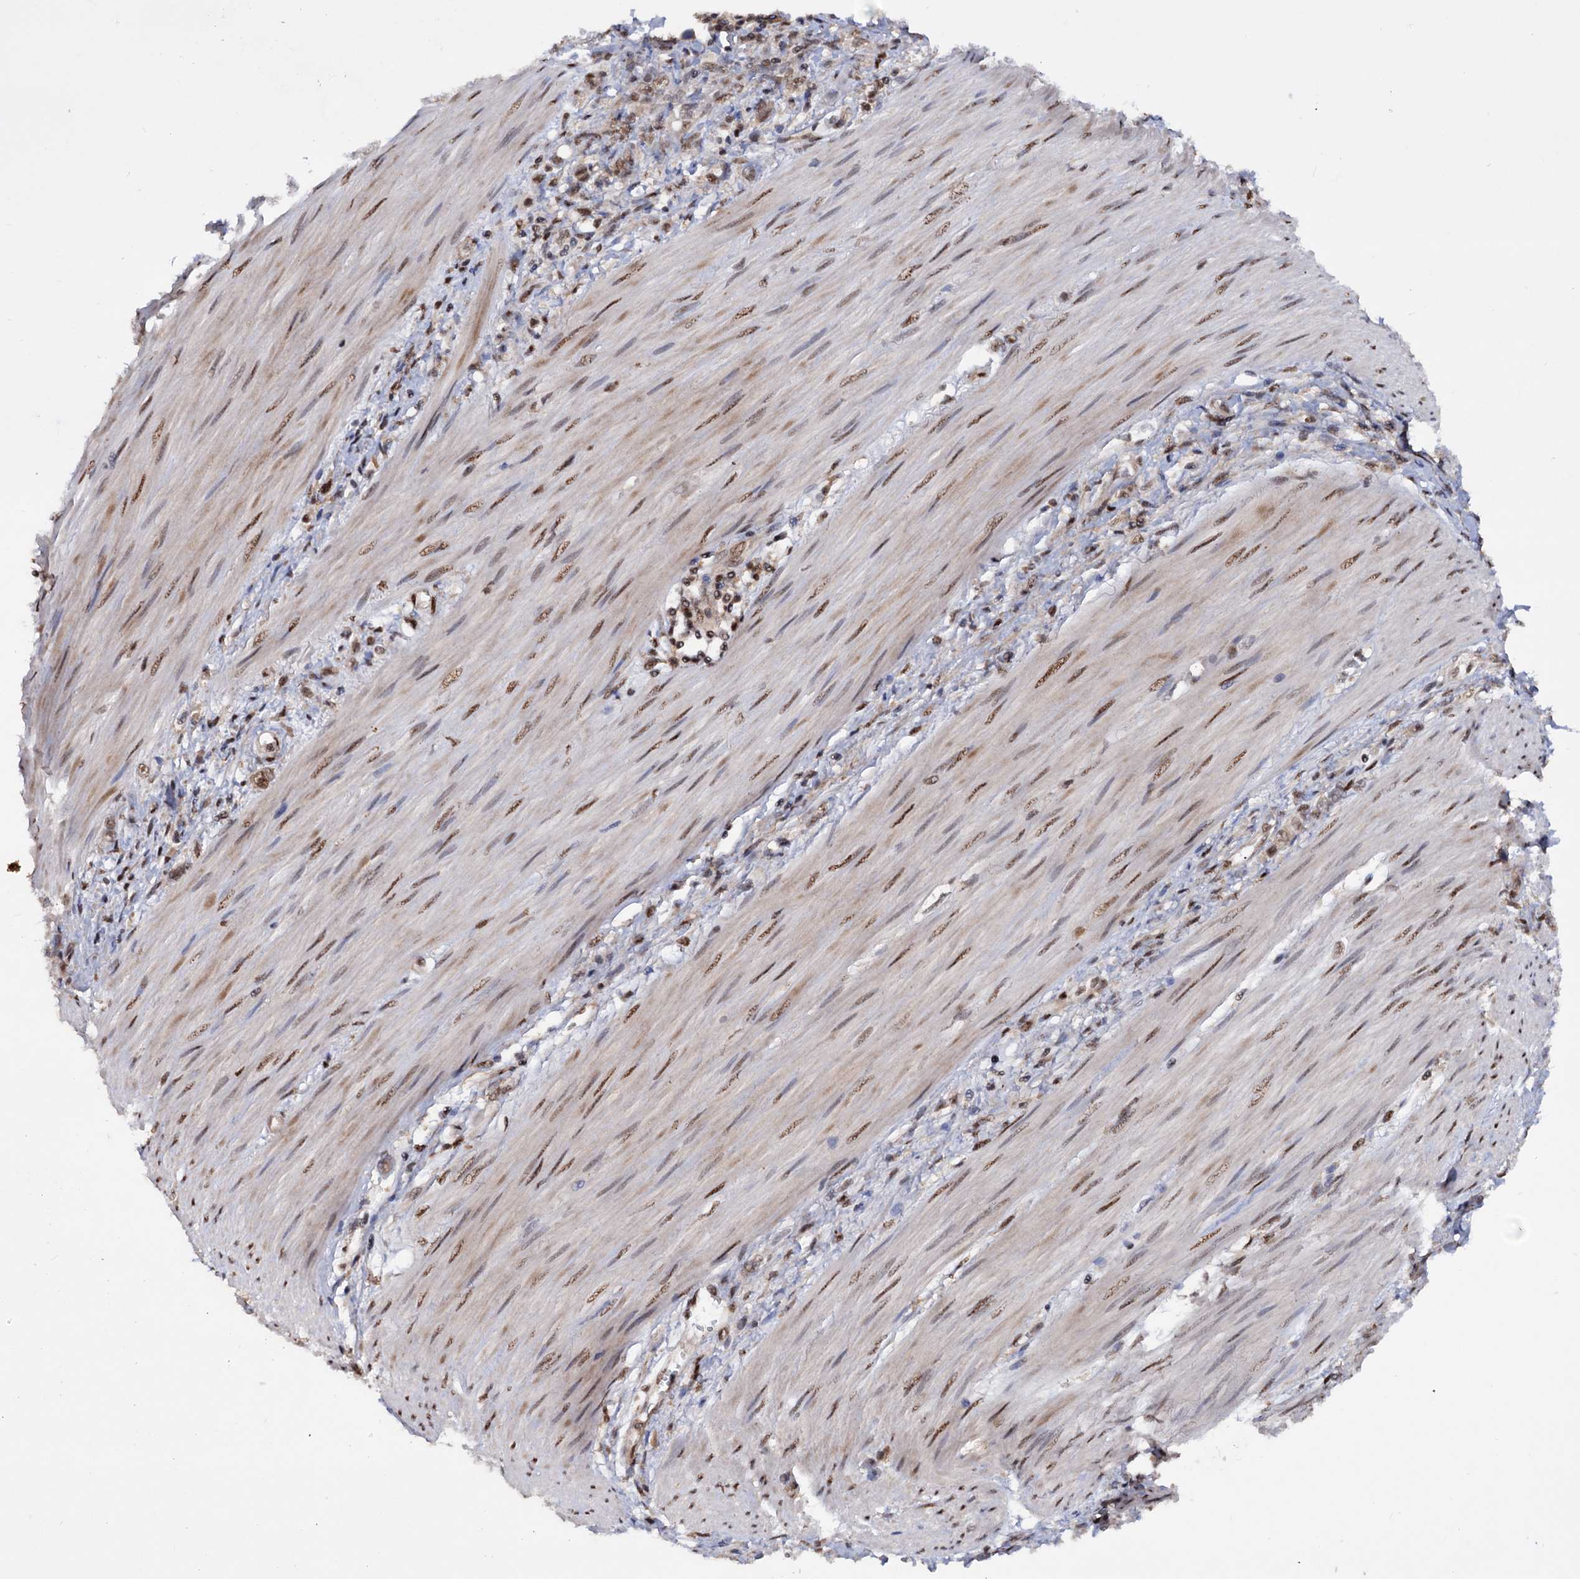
{"staining": {"intensity": "moderate", "quantity": "25%-75%", "location": "cytoplasmic/membranous,nuclear"}, "tissue": "stomach cancer", "cell_type": "Tumor cells", "image_type": "cancer", "snomed": [{"axis": "morphology", "description": "Adenocarcinoma, NOS"}, {"axis": "topography", "description": "Stomach"}], "caption": "This histopathology image demonstrates stomach cancer (adenocarcinoma) stained with IHC to label a protein in brown. The cytoplasmic/membranous and nuclear of tumor cells show moderate positivity for the protein. Nuclei are counter-stained blue.", "gene": "TBC1D12", "patient": {"sex": "female", "age": 76}}